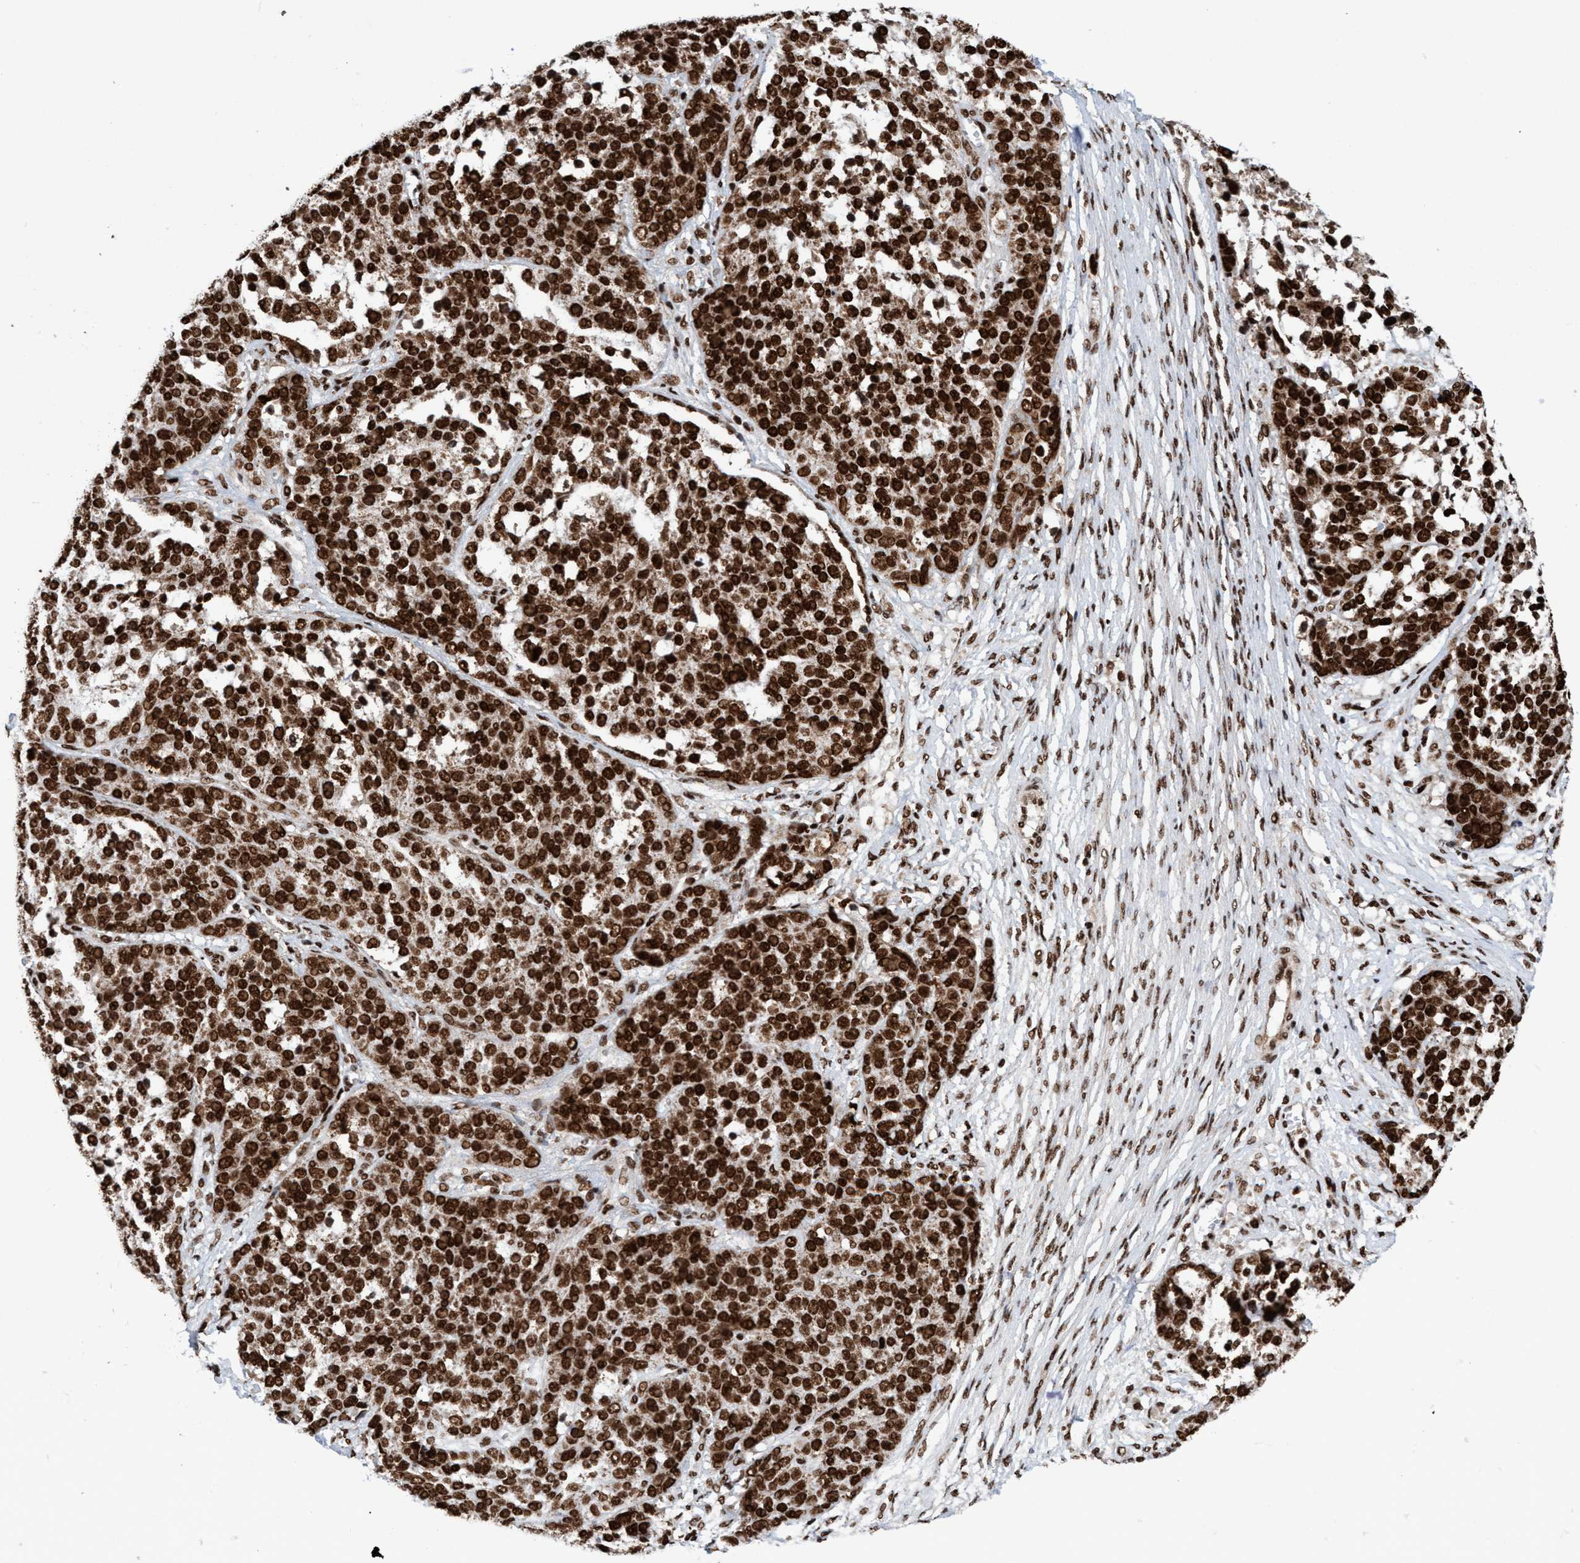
{"staining": {"intensity": "strong", "quantity": ">75%", "location": "cytoplasmic/membranous,nuclear"}, "tissue": "ovarian cancer", "cell_type": "Tumor cells", "image_type": "cancer", "snomed": [{"axis": "morphology", "description": "Cystadenocarcinoma, serous, NOS"}, {"axis": "topography", "description": "Ovary"}], "caption": "The photomicrograph reveals immunohistochemical staining of ovarian cancer (serous cystadenocarcinoma). There is strong cytoplasmic/membranous and nuclear staining is seen in about >75% of tumor cells. (DAB = brown stain, brightfield microscopy at high magnification).", "gene": "TOPBP1", "patient": {"sex": "female", "age": 44}}